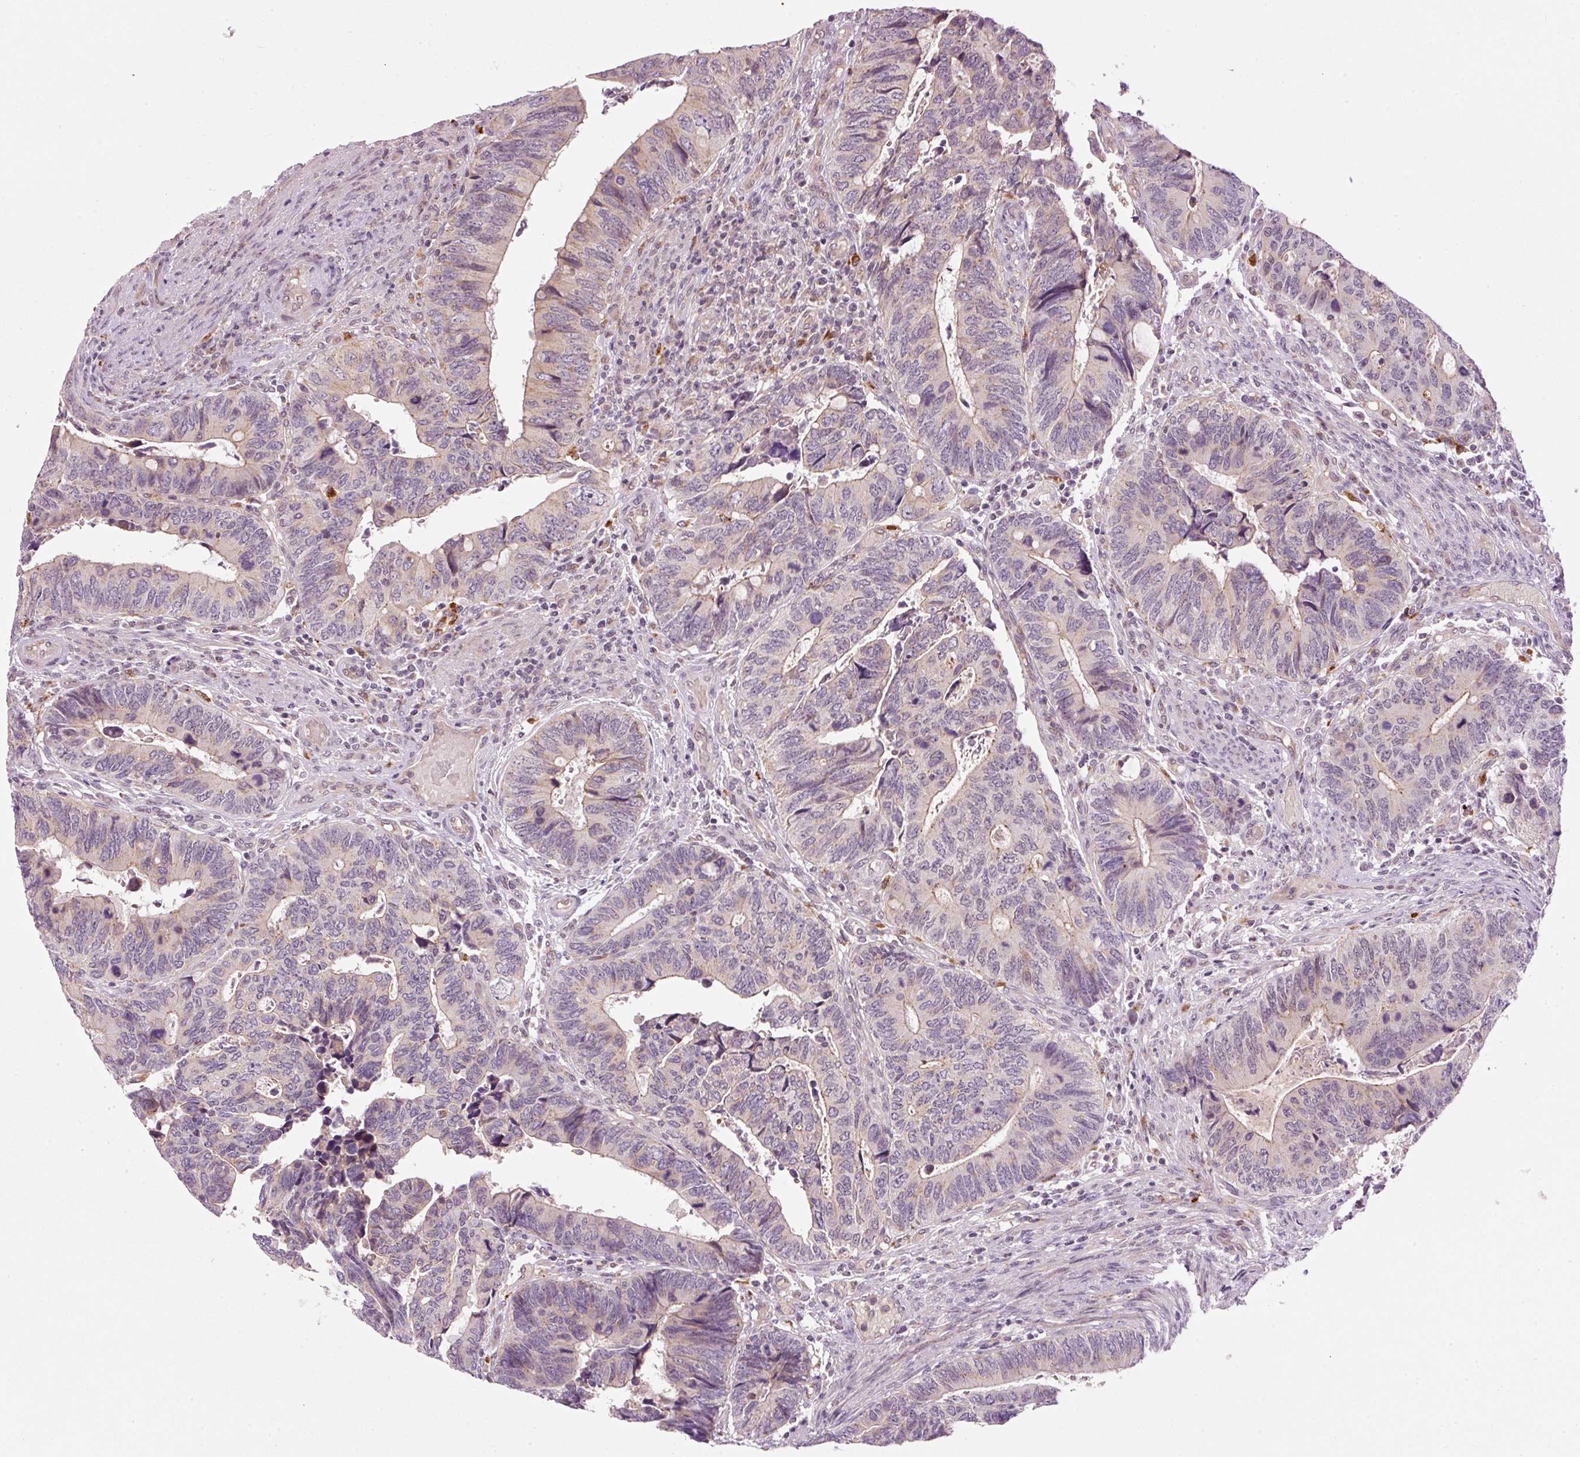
{"staining": {"intensity": "weak", "quantity": "<25%", "location": "cytoplasmic/membranous"}, "tissue": "colorectal cancer", "cell_type": "Tumor cells", "image_type": "cancer", "snomed": [{"axis": "morphology", "description": "Adenocarcinoma, NOS"}, {"axis": "topography", "description": "Colon"}], "caption": "Micrograph shows no significant protein staining in tumor cells of colorectal adenocarcinoma.", "gene": "ZNF639", "patient": {"sex": "male", "age": 87}}